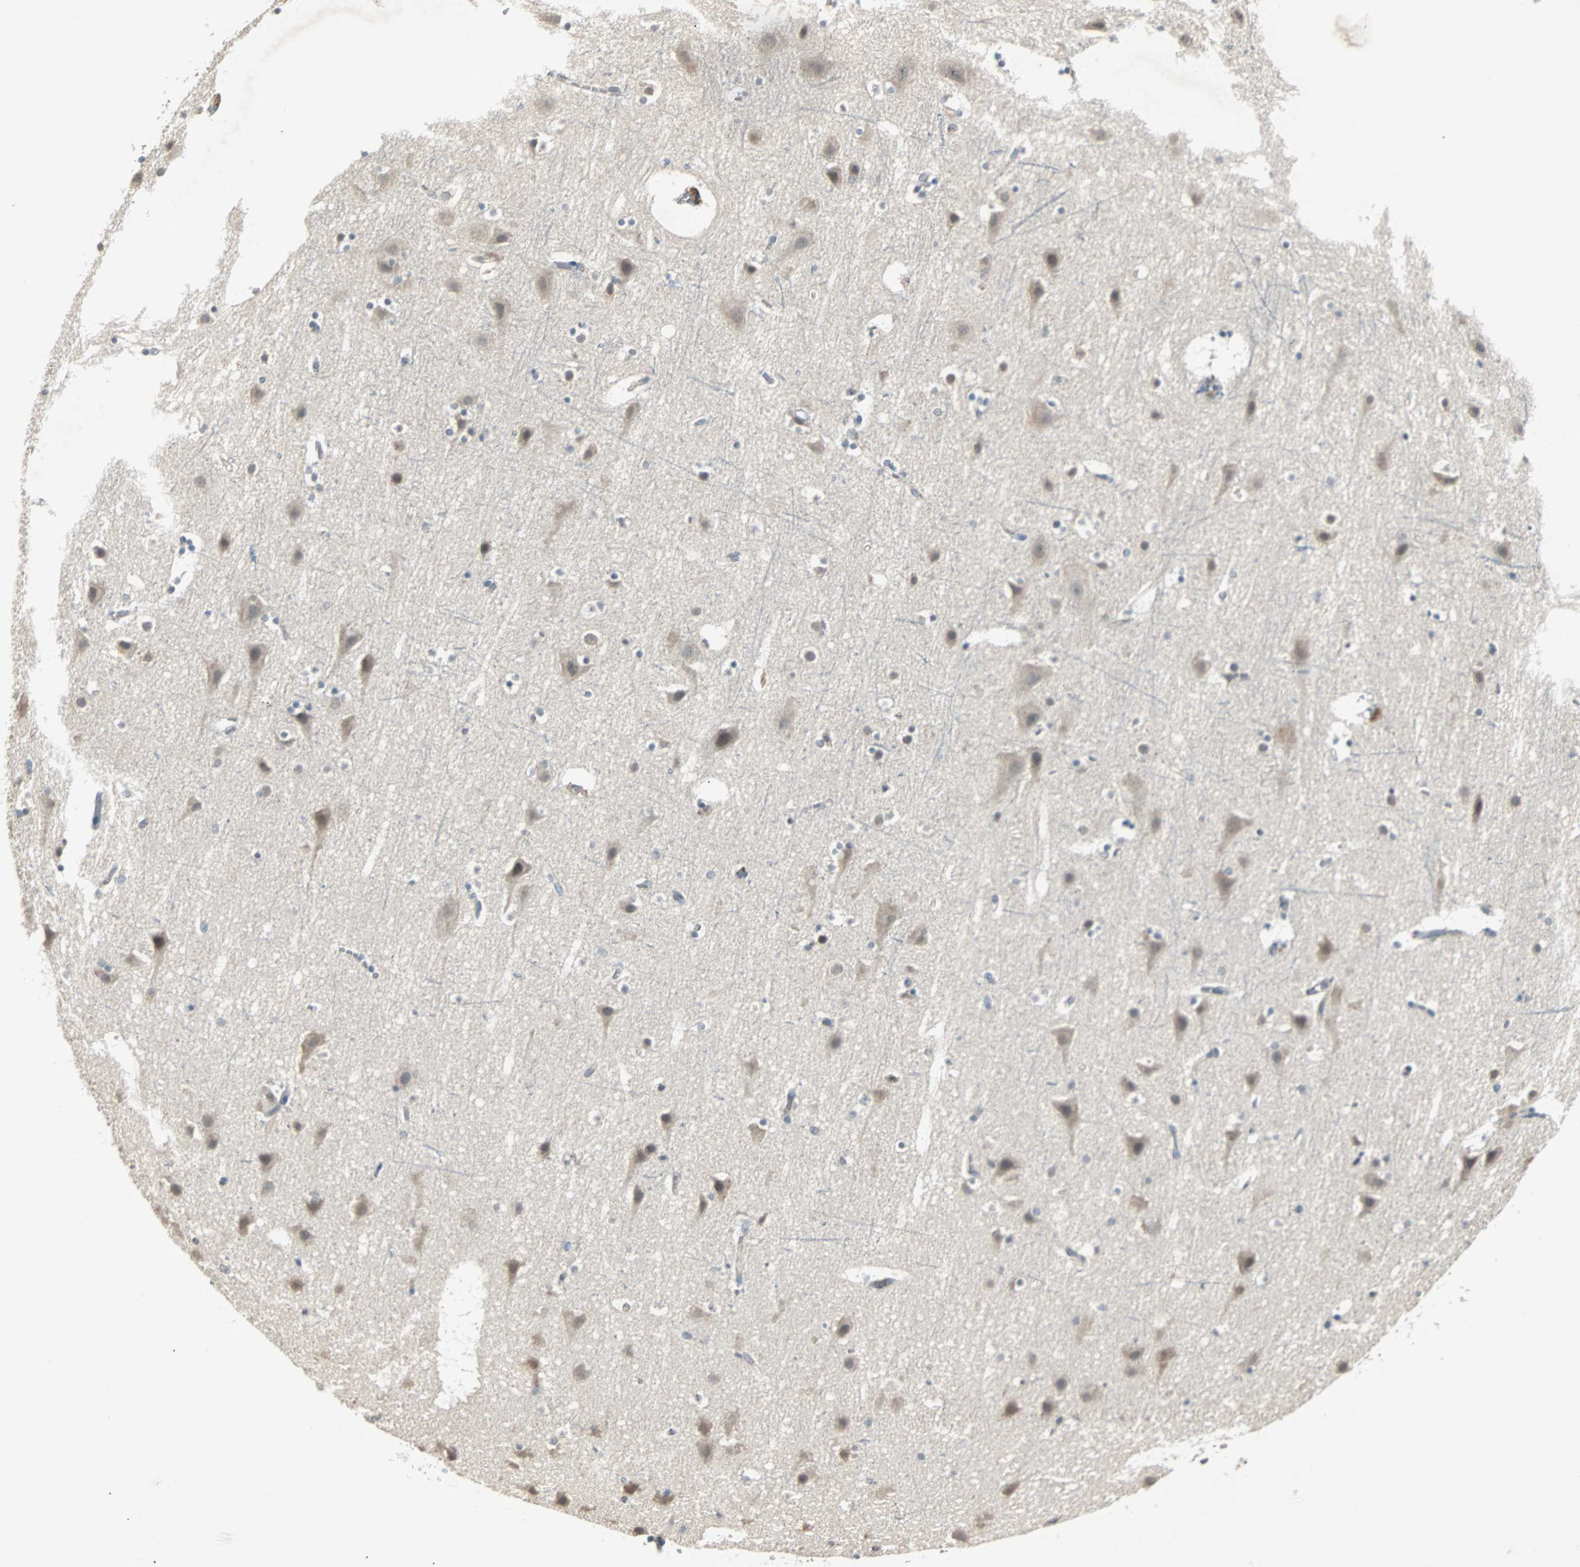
{"staining": {"intensity": "negative", "quantity": "none", "location": "none"}, "tissue": "cerebral cortex", "cell_type": "Endothelial cells", "image_type": "normal", "snomed": [{"axis": "morphology", "description": "Normal tissue, NOS"}, {"axis": "topography", "description": "Cerebral cortex"}], "caption": "Endothelial cells are negative for protein expression in benign human cerebral cortex. The staining was performed using DAB (3,3'-diaminobenzidine) to visualize the protein expression in brown, while the nuclei were stained in blue with hematoxylin (Magnification: 20x).", "gene": "CMC2", "patient": {"sex": "male", "age": 45}}